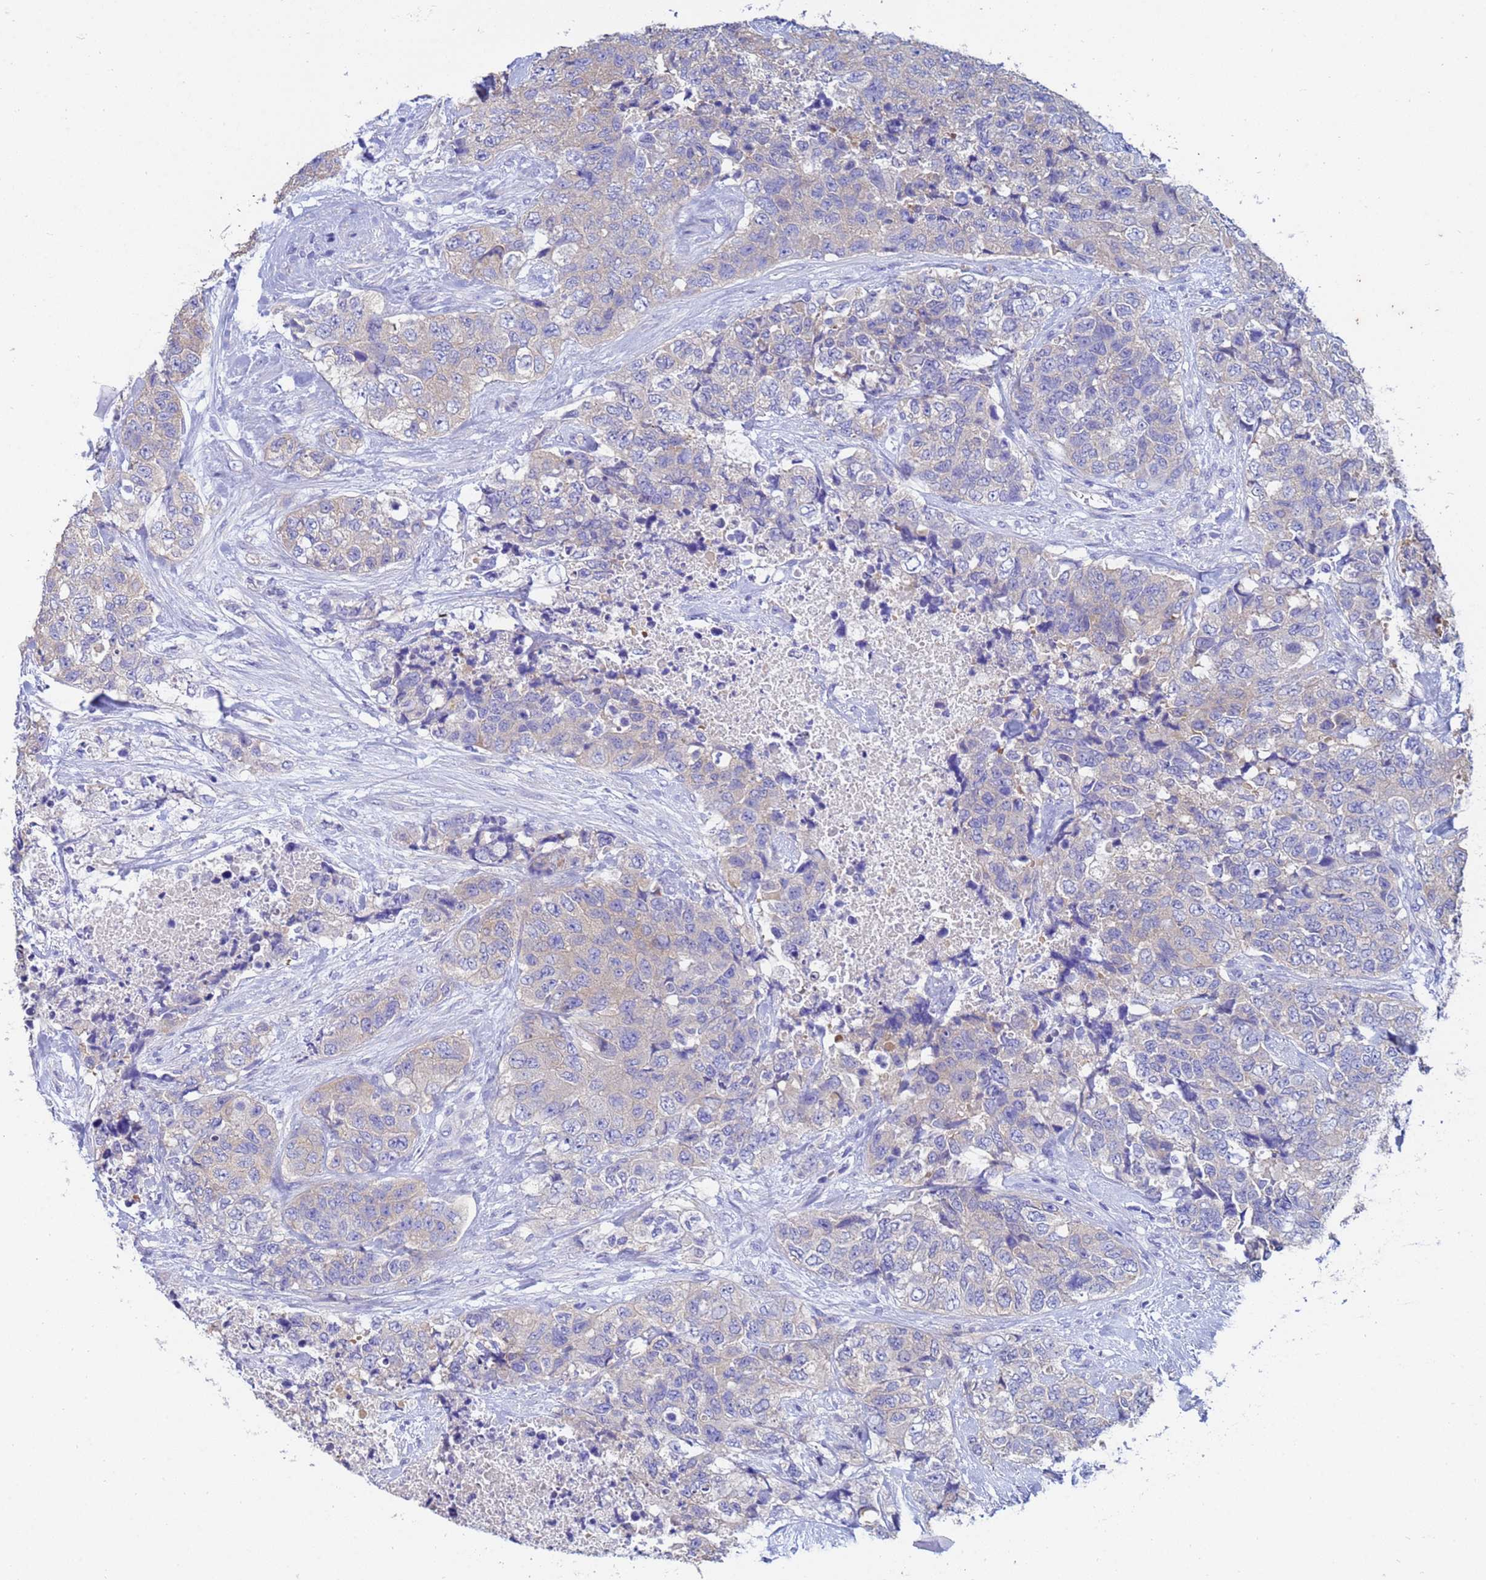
{"staining": {"intensity": "negative", "quantity": "none", "location": "none"}, "tissue": "urothelial cancer", "cell_type": "Tumor cells", "image_type": "cancer", "snomed": [{"axis": "morphology", "description": "Urothelial carcinoma, High grade"}, {"axis": "topography", "description": "Urinary bladder"}], "caption": "This is a image of immunohistochemistry (IHC) staining of urothelial carcinoma (high-grade), which shows no staining in tumor cells.", "gene": "UBE2O", "patient": {"sex": "female", "age": 78}}